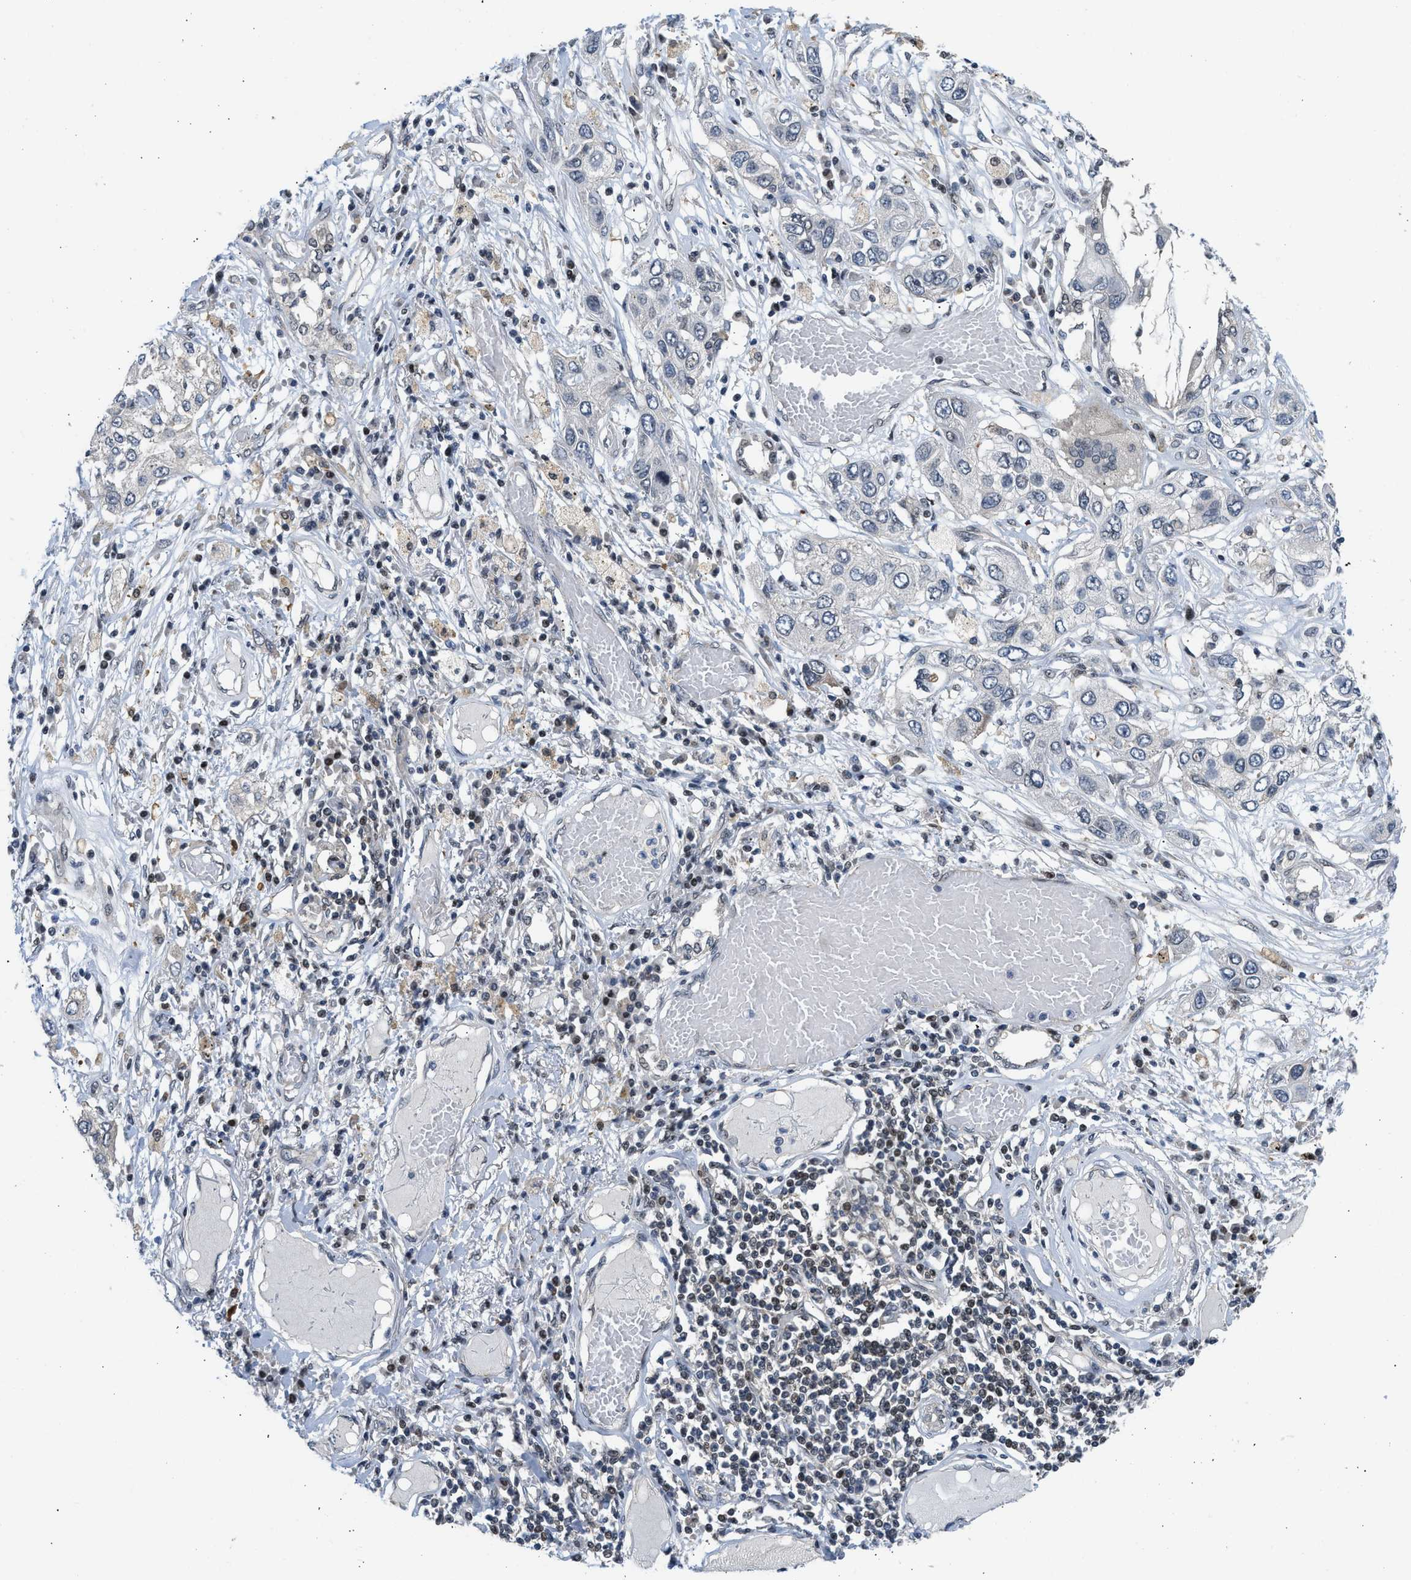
{"staining": {"intensity": "negative", "quantity": "none", "location": "none"}, "tissue": "lung cancer", "cell_type": "Tumor cells", "image_type": "cancer", "snomed": [{"axis": "morphology", "description": "Squamous cell carcinoma, NOS"}, {"axis": "topography", "description": "Lung"}], "caption": "Human lung cancer stained for a protein using immunohistochemistry exhibits no expression in tumor cells.", "gene": "OLIG3", "patient": {"sex": "male", "age": 71}}